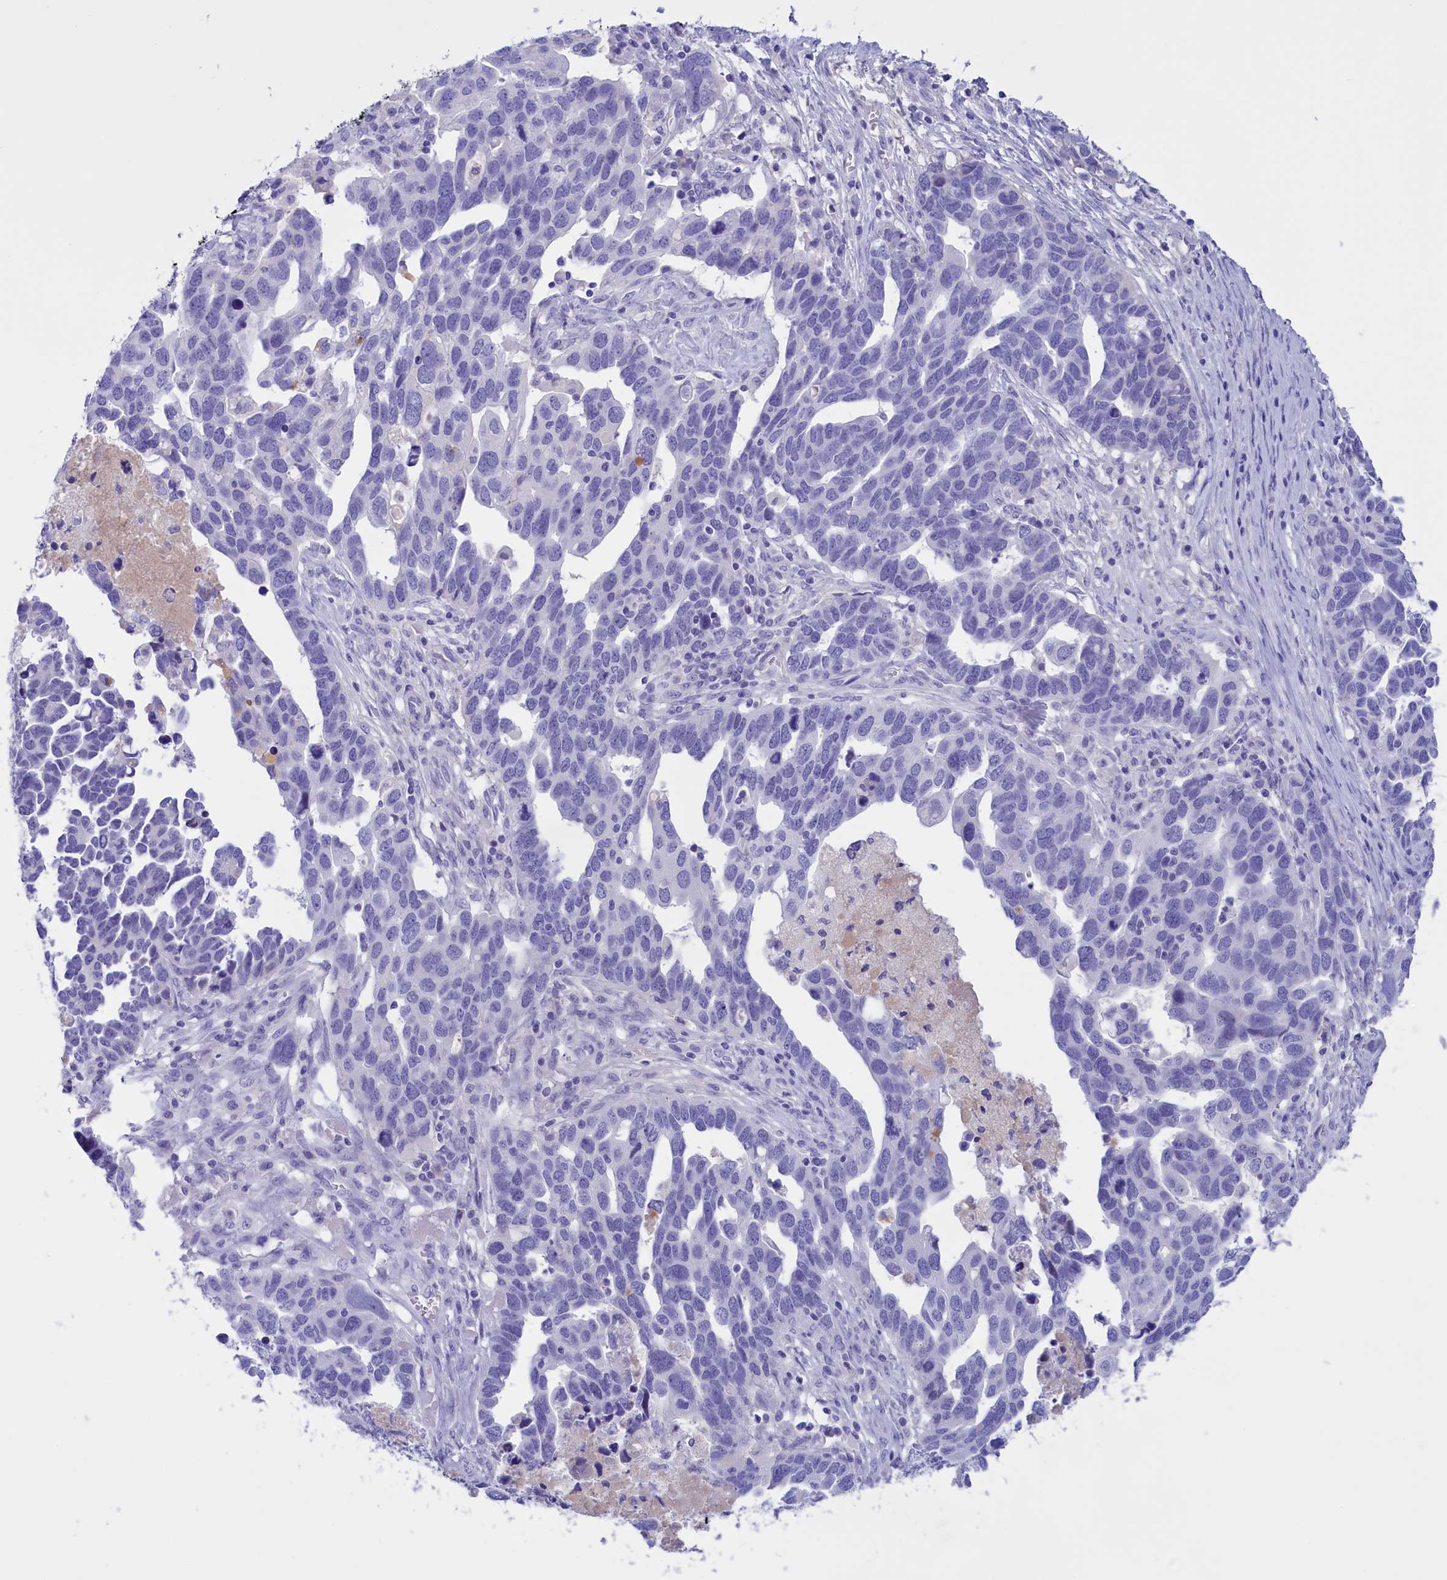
{"staining": {"intensity": "negative", "quantity": "none", "location": "none"}, "tissue": "ovarian cancer", "cell_type": "Tumor cells", "image_type": "cancer", "snomed": [{"axis": "morphology", "description": "Cystadenocarcinoma, serous, NOS"}, {"axis": "topography", "description": "Ovary"}], "caption": "Photomicrograph shows no protein expression in tumor cells of ovarian serous cystadenocarcinoma tissue.", "gene": "PROK2", "patient": {"sex": "female", "age": 54}}